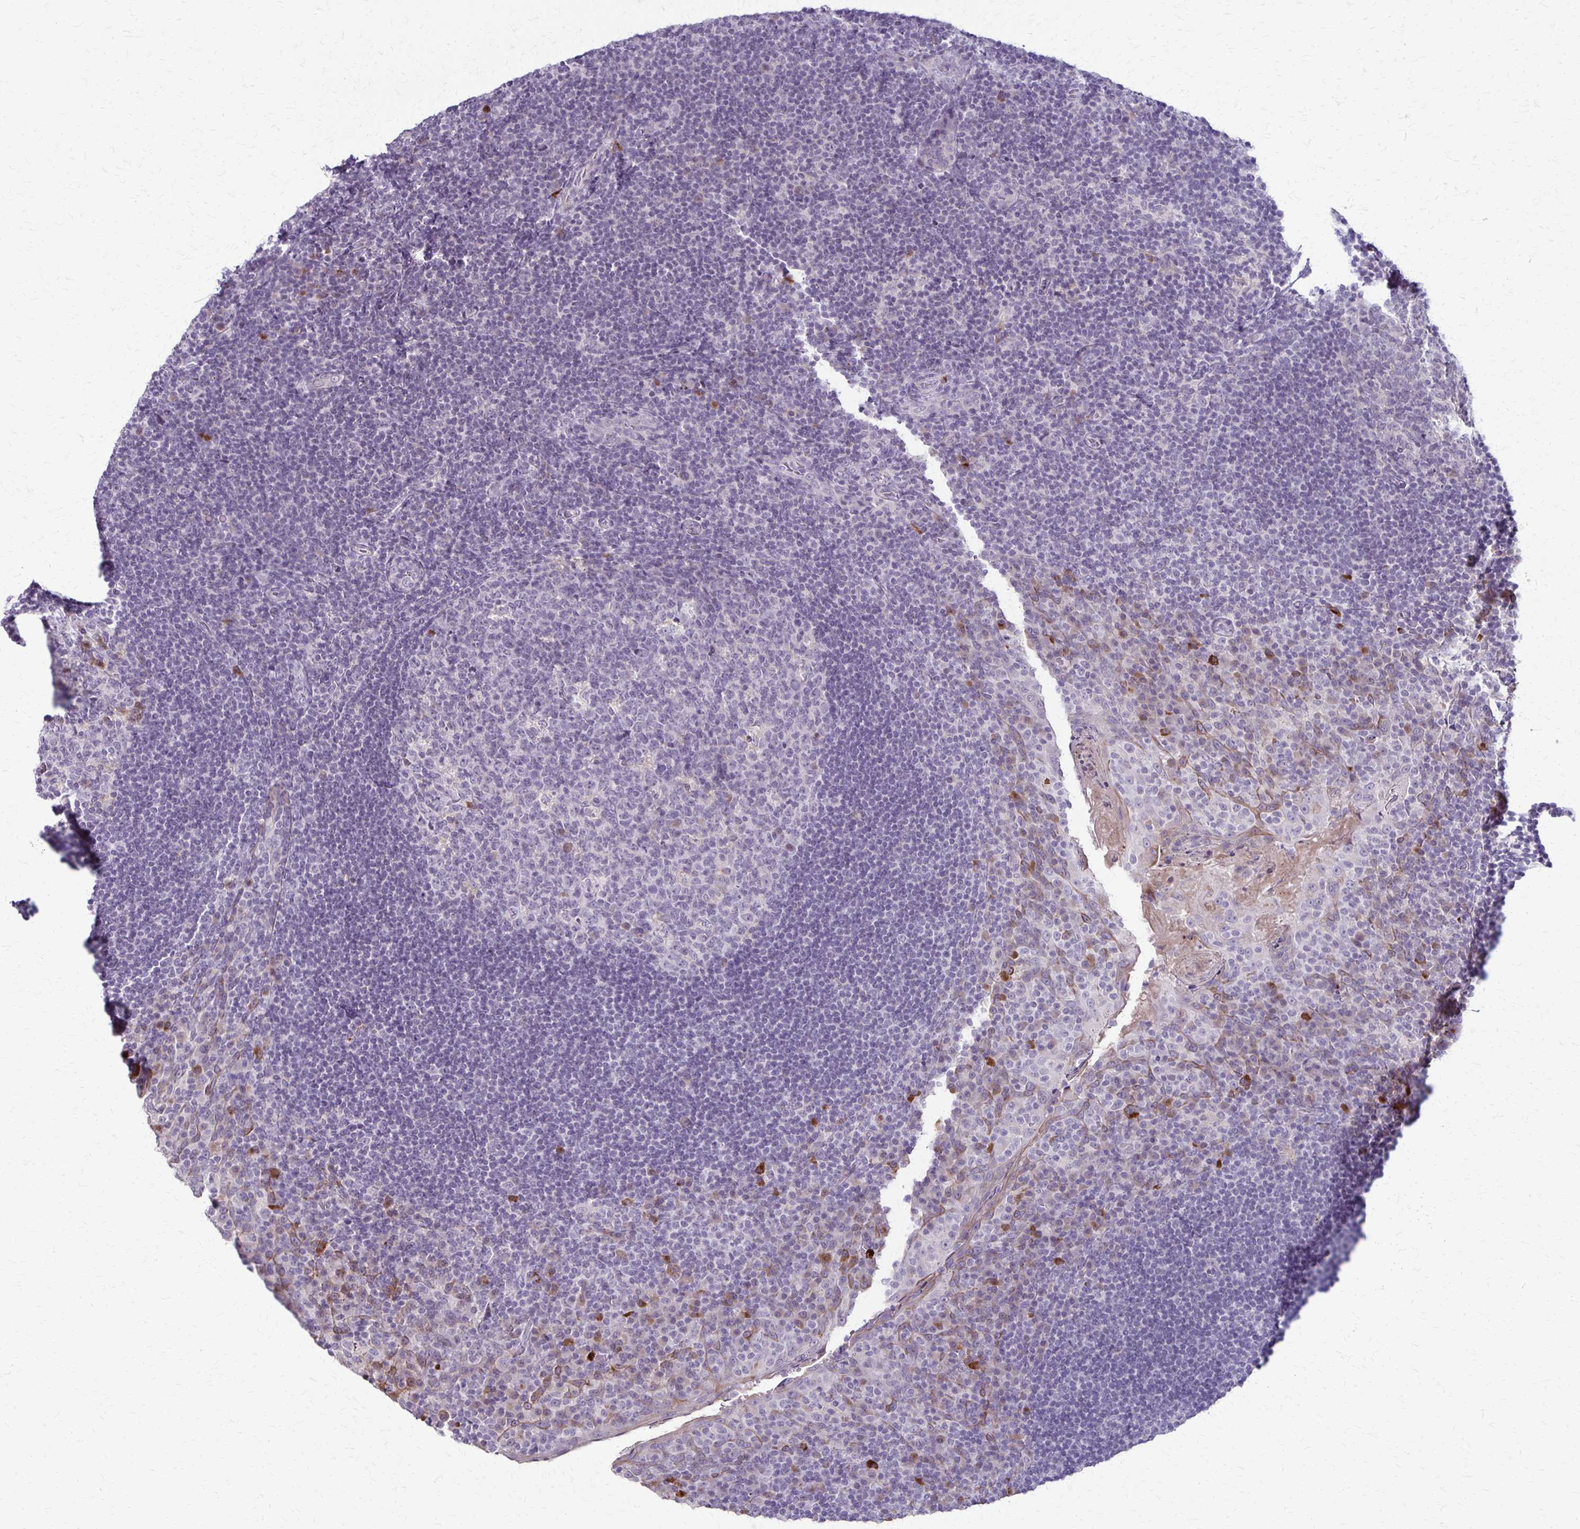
{"staining": {"intensity": "moderate", "quantity": "<25%", "location": "cytoplasmic/membranous"}, "tissue": "tonsil", "cell_type": "Germinal center cells", "image_type": "normal", "snomed": [{"axis": "morphology", "description": "Normal tissue, NOS"}, {"axis": "topography", "description": "Tonsil"}], "caption": "Protein staining of benign tonsil displays moderate cytoplasmic/membranous expression in approximately <25% of germinal center cells.", "gene": "SLC35E2B", "patient": {"sex": "male", "age": 17}}